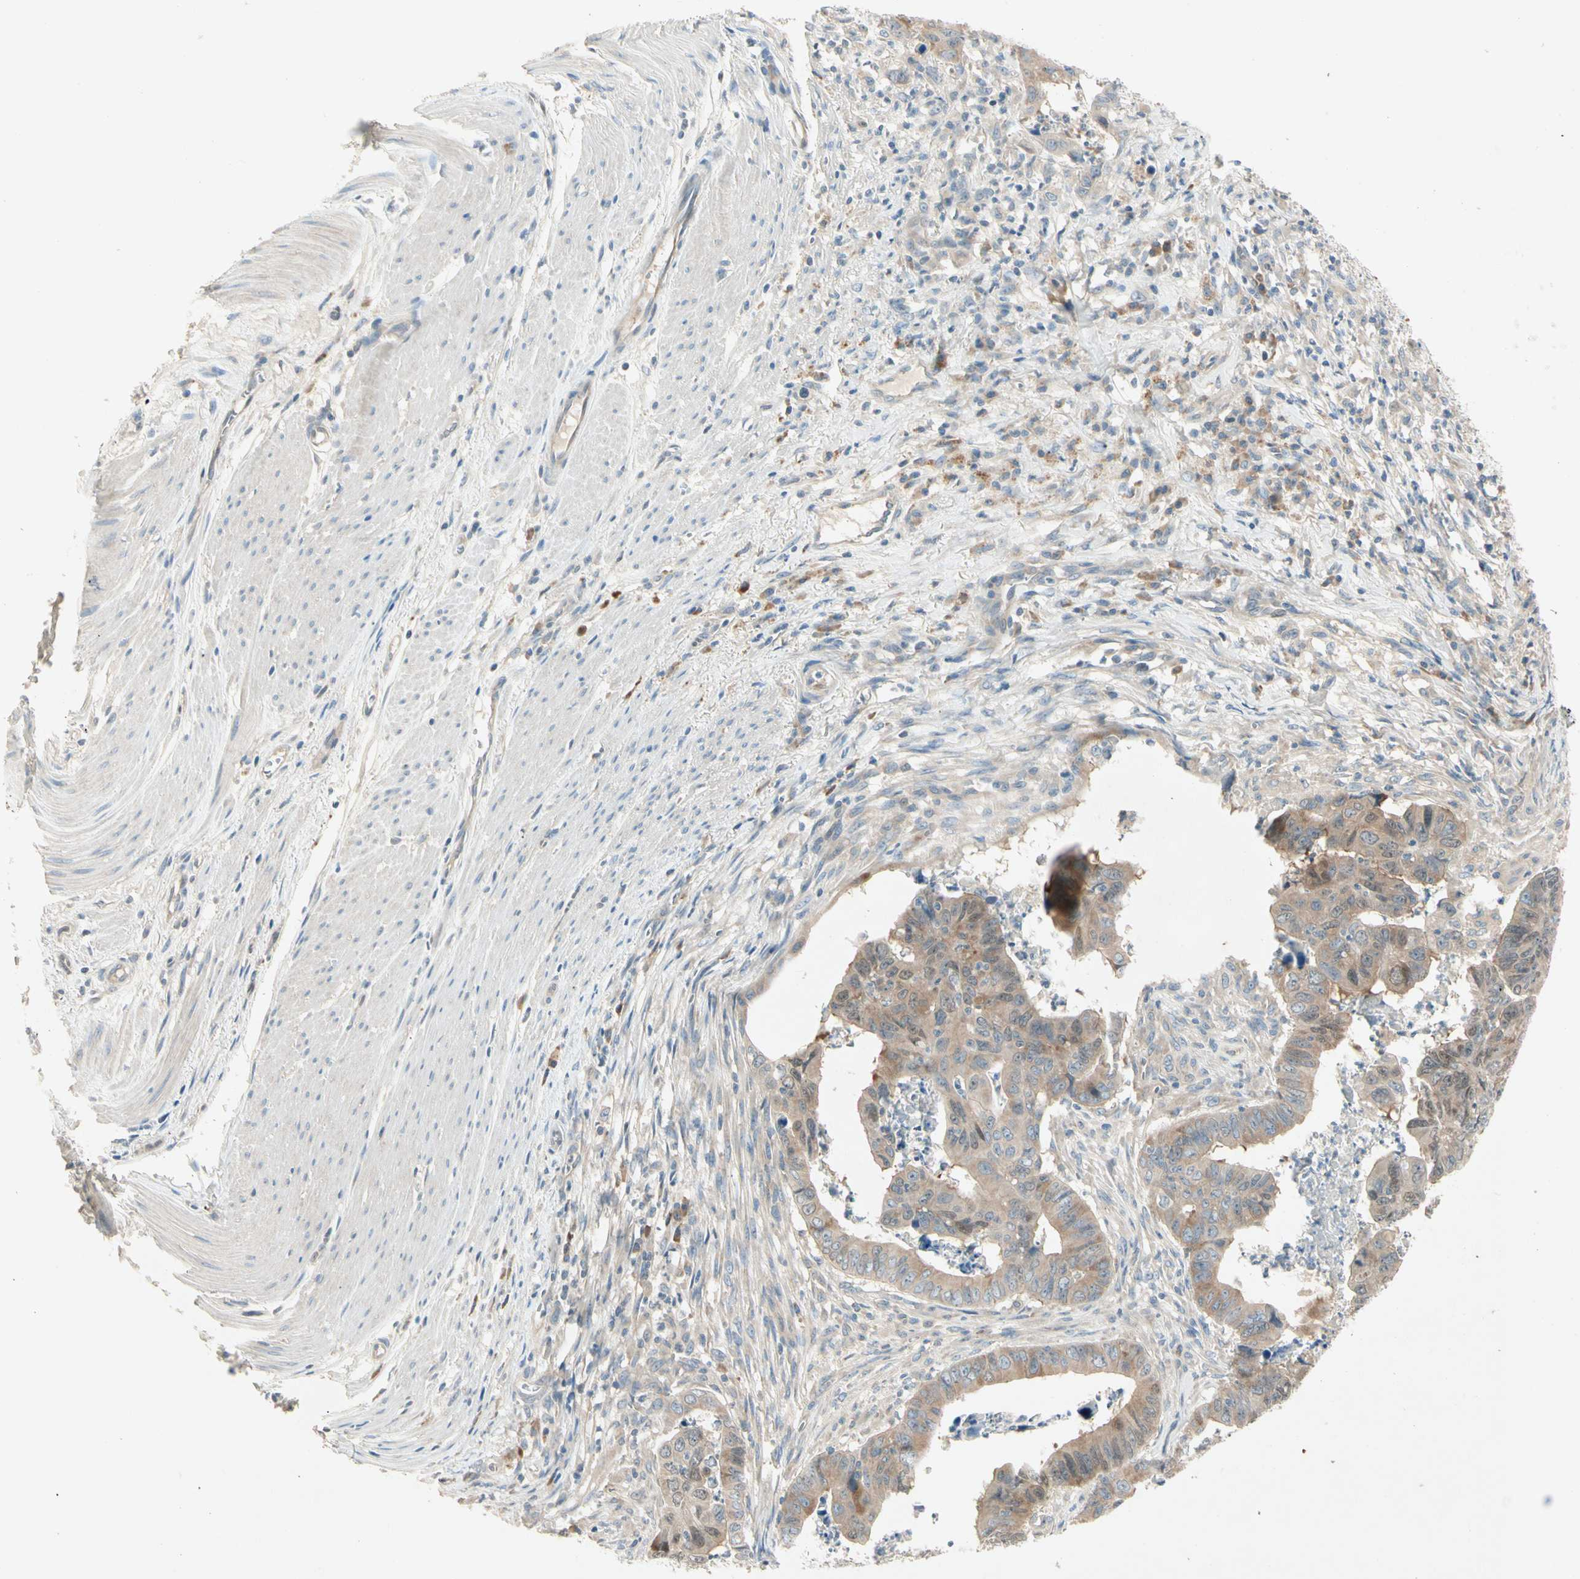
{"staining": {"intensity": "weak", "quantity": ">75%", "location": "cytoplasmic/membranous,nuclear"}, "tissue": "stomach cancer", "cell_type": "Tumor cells", "image_type": "cancer", "snomed": [{"axis": "morphology", "description": "Adenocarcinoma, NOS"}, {"axis": "topography", "description": "Stomach, lower"}], "caption": "Weak cytoplasmic/membranous and nuclear protein positivity is seen in about >75% of tumor cells in stomach cancer. (Stains: DAB (3,3'-diaminobenzidine) in brown, nuclei in blue, Microscopy: brightfield microscopy at high magnification).", "gene": "IL1R1", "patient": {"sex": "male", "age": 77}}